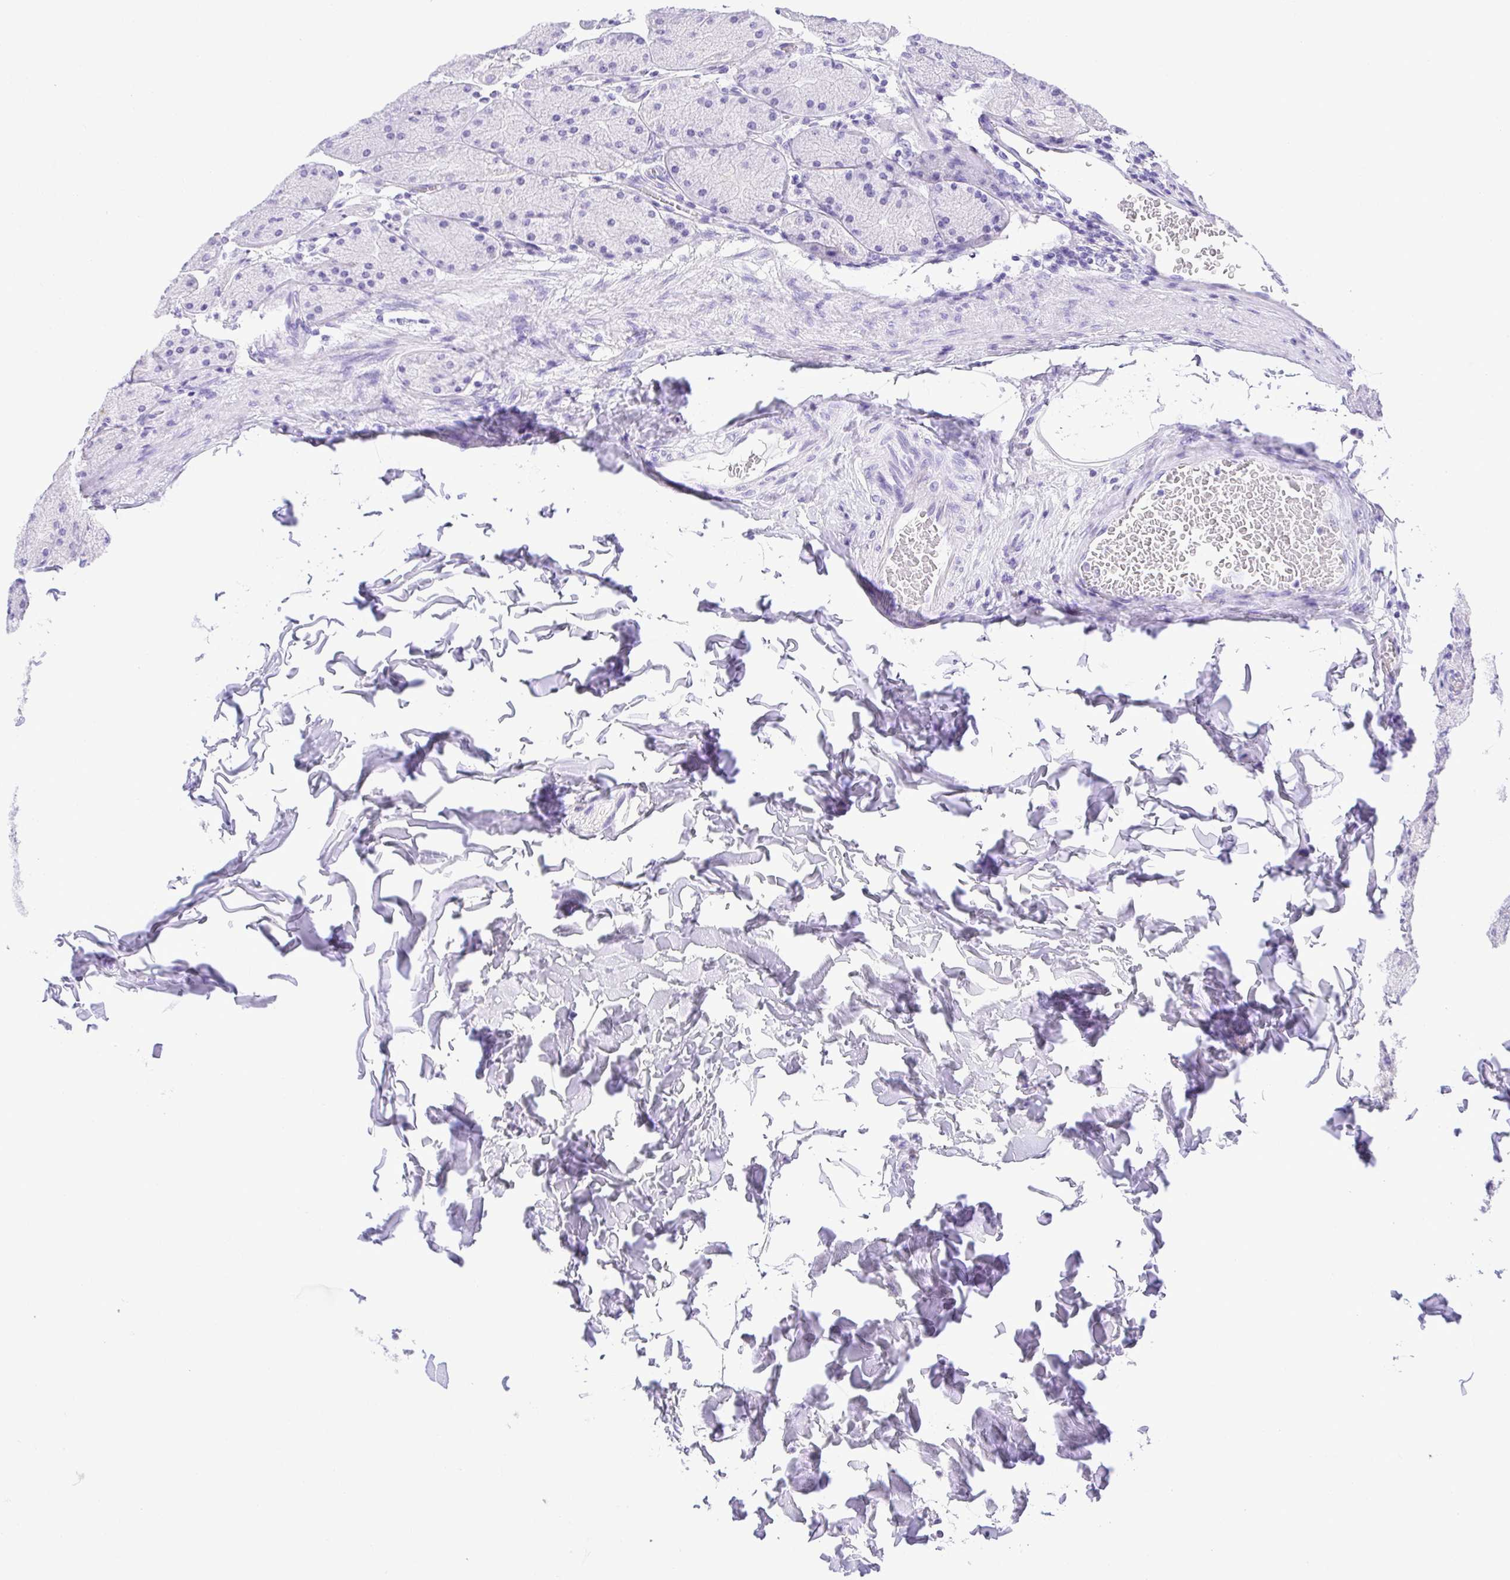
{"staining": {"intensity": "negative", "quantity": "none", "location": "none"}, "tissue": "stomach", "cell_type": "Glandular cells", "image_type": "normal", "snomed": [{"axis": "morphology", "description": "Normal tissue, NOS"}, {"axis": "topography", "description": "Stomach, upper"}], "caption": "Protein analysis of normal stomach reveals no significant expression in glandular cells.", "gene": "CDSN", "patient": {"sex": "female", "age": 56}}